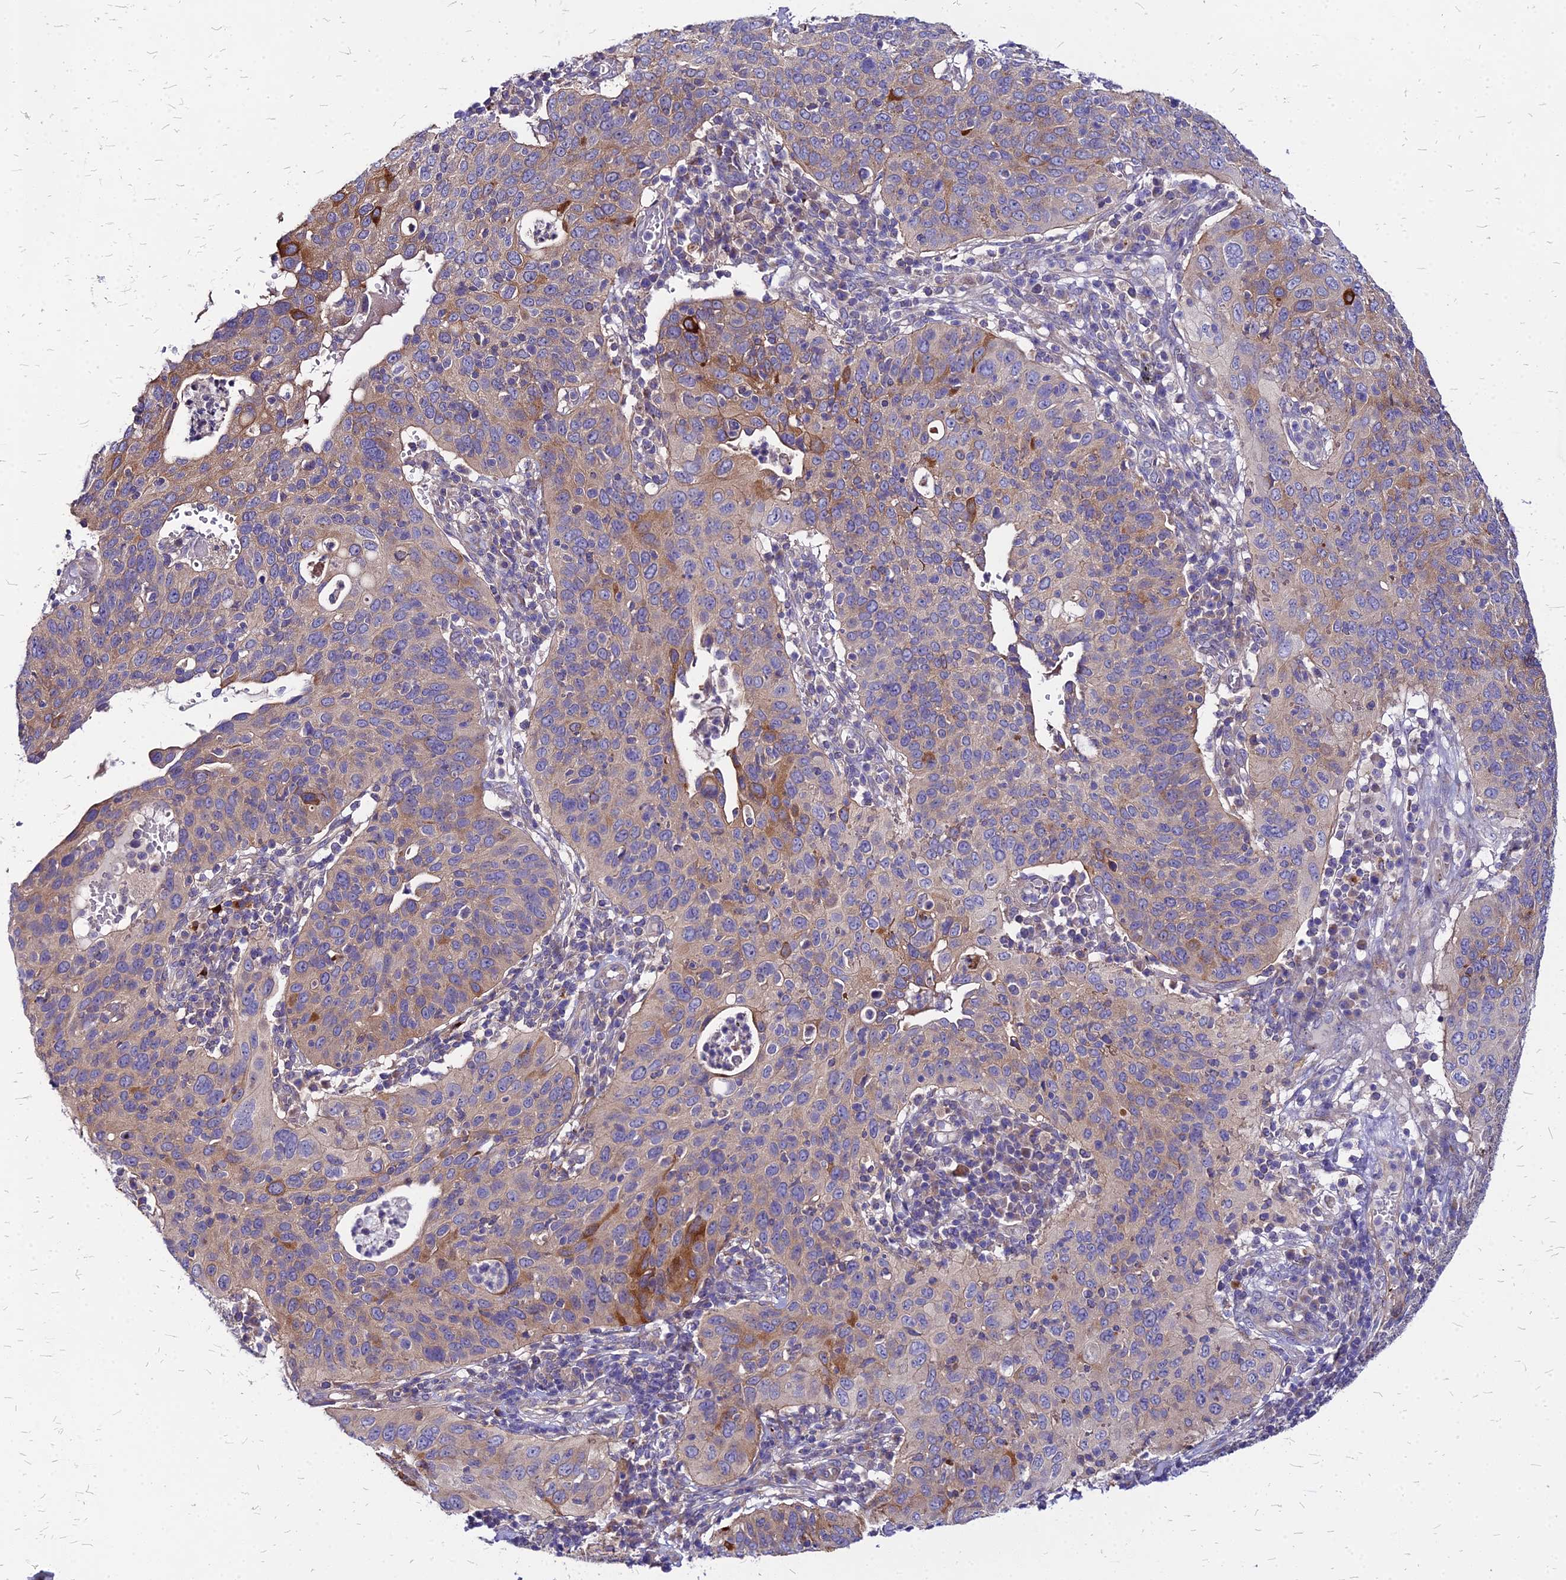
{"staining": {"intensity": "moderate", "quantity": "25%-75%", "location": "cytoplasmic/membranous"}, "tissue": "cervical cancer", "cell_type": "Tumor cells", "image_type": "cancer", "snomed": [{"axis": "morphology", "description": "Squamous cell carcinoma, NOS"}, {"axis": "topography", "description": "Cervix"}], "caption": "Immunohistochemical staining of cervical cancer exhibits medium levels of moderate cytoplasmic/membranous protein expression in approximately 25%-75% of tumor cells. The staining was performed using DAB, with brown indicating positive protein expression. Nuclei are stained blue with hematoxylin.", "gene": "COMMD10", "patient": {"sex": "female", "age": 36}}